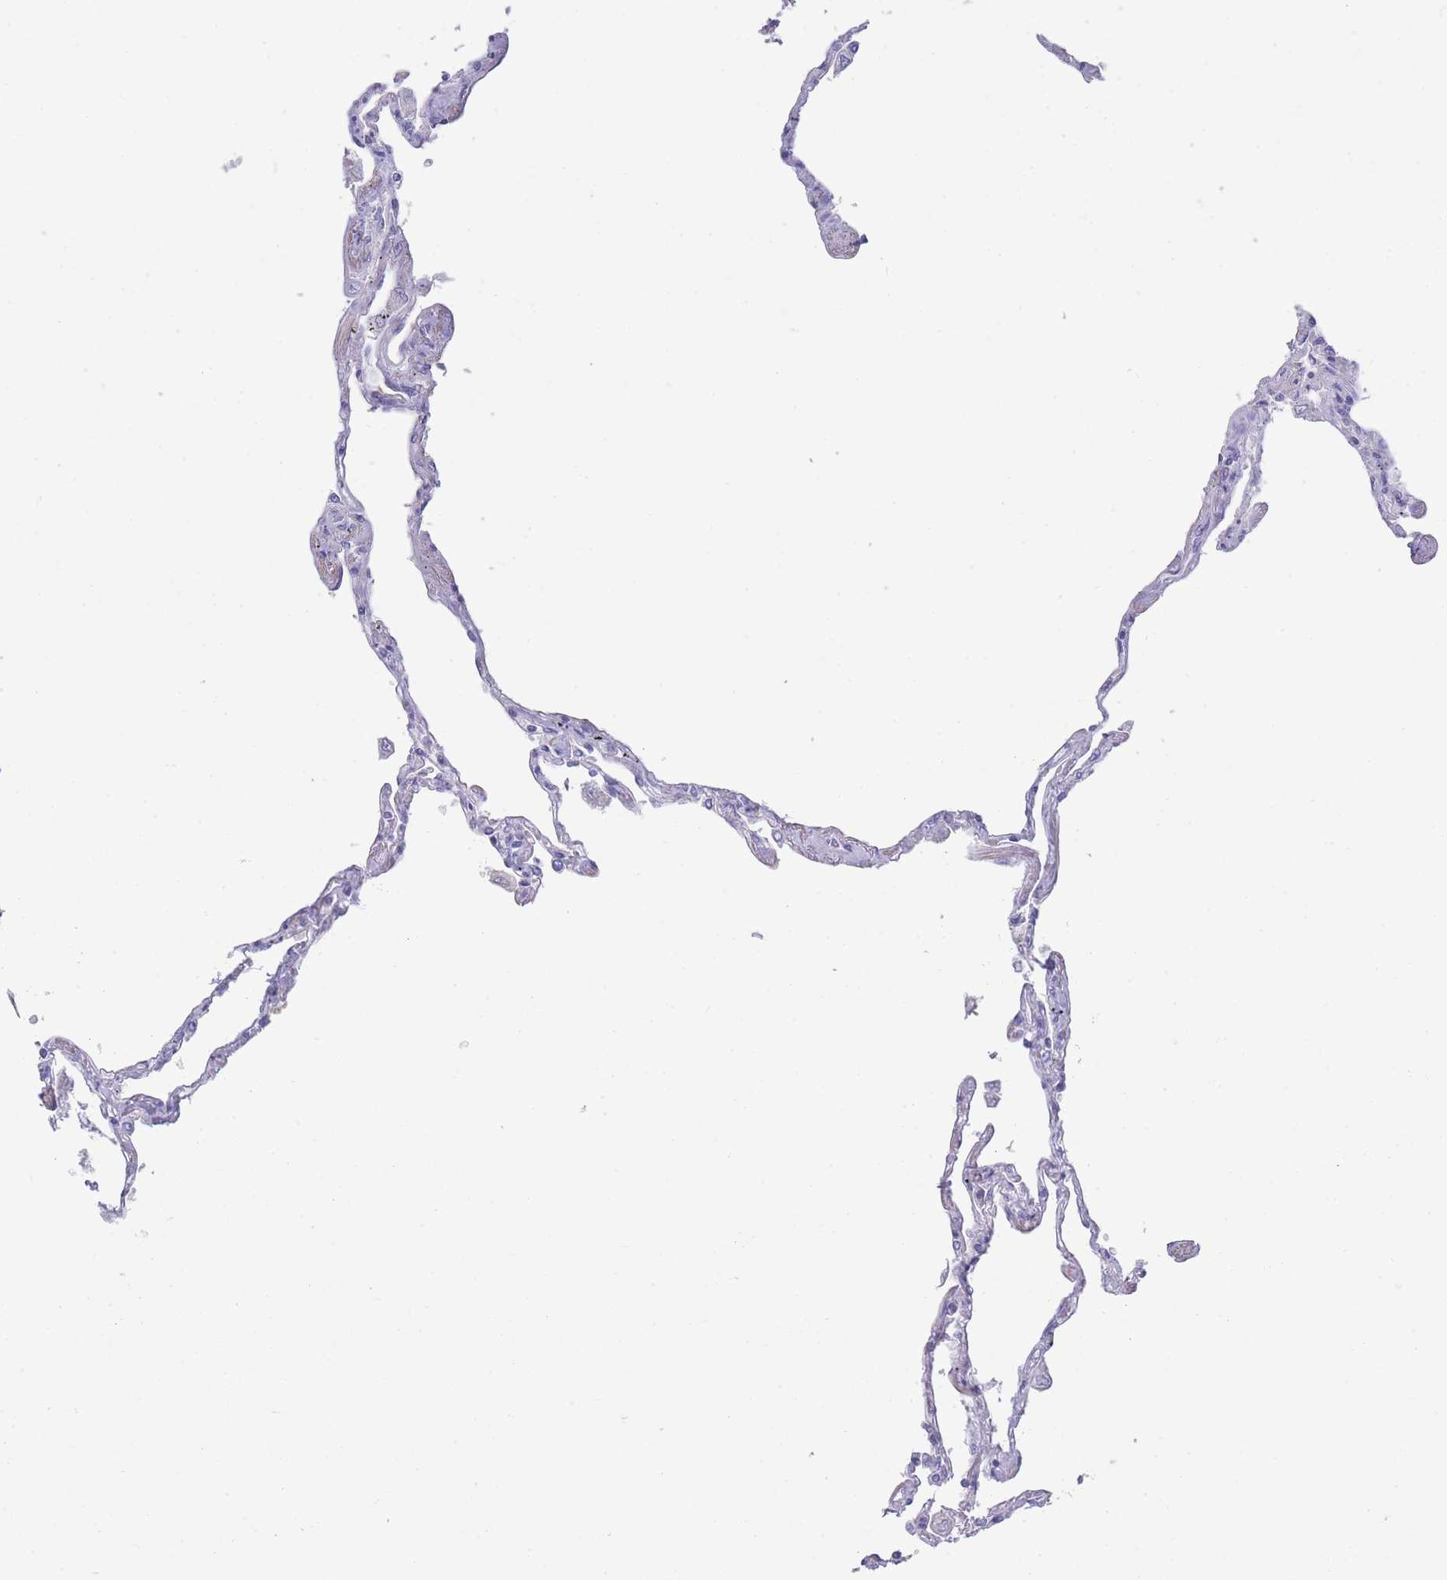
{"staining": {"intensity": "negative", "quantity": "none", "location": "none"}, "tissue": "lung", "cell_type": "Alveolar cells", "image_type": "normal", "snomed": [{"axis": "morphology", "description": "Normal tissue, NOS"}, {"axis": "topography", "description": "Lung"}], "caption": "This is a image of immunohistochemistry (IHC) staining of normal lung, which shows no positivity in alveolar cells. (Brightfield microscopy of DAB (3,3'-diaminobenzidine) immunohistochemistry (IHC) at high magnification).", "gene": "LRRC37A2", "patient": {"sex": "female", "age": 67}}